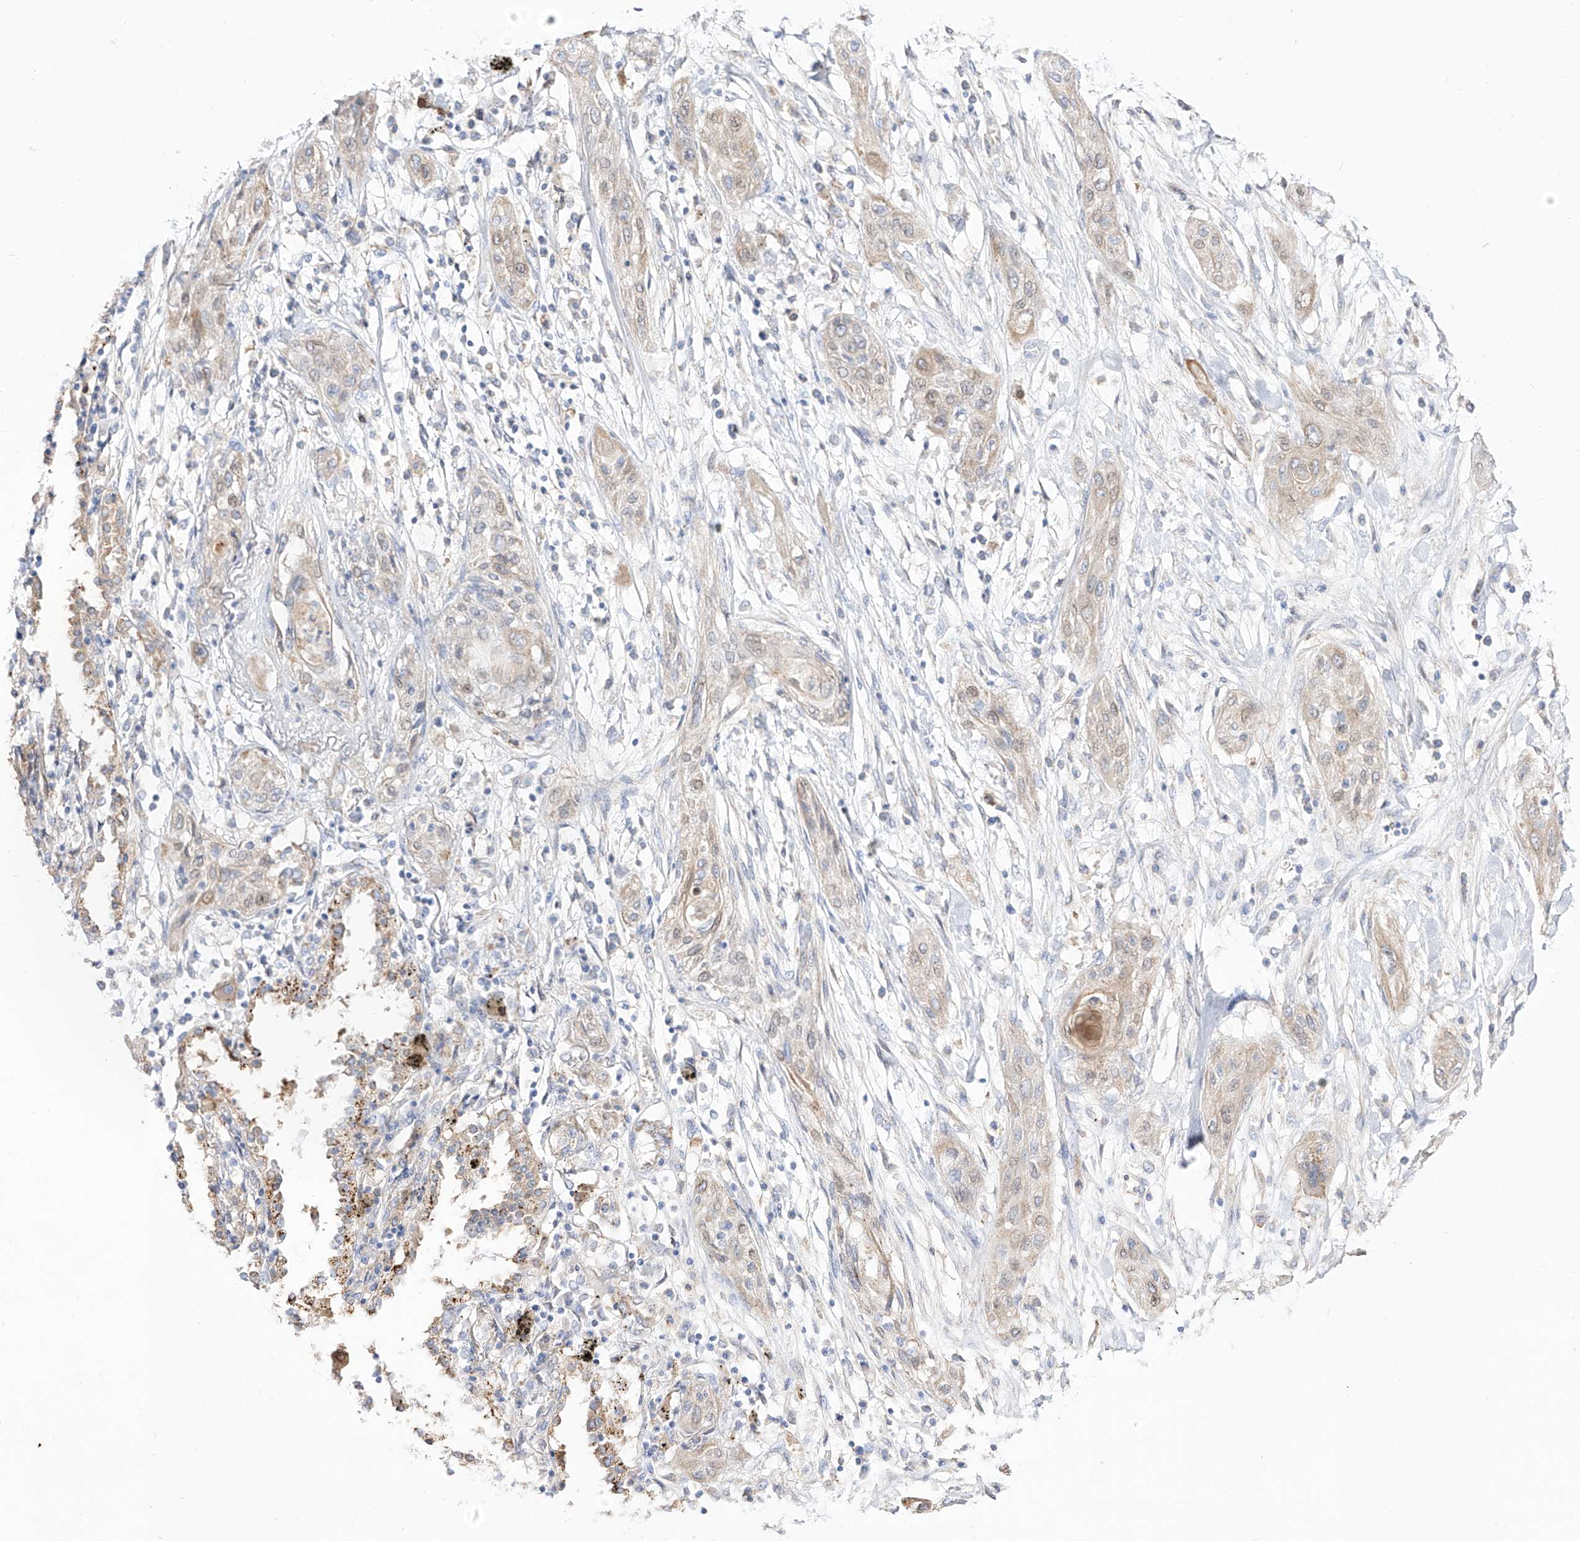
{"staining": {"intensity": "negative", "quantity": "none", "location": "none"}, "tissue": "lung cancer", "cell_type": "Tumor cells", "image_type": "cancer", "snomed": [{"axis": "morphology", "description": "Squamous cell carcinoma, NOS"}, {"axis": "topography", "description": "Lung"}], "caption": "Photomicrograph shows no significant protein positivity in tumor cells of squamous cell carcinoma (lung).", "gene": "ZGRF1", "patient": {"sex": "female", "age": 47}}